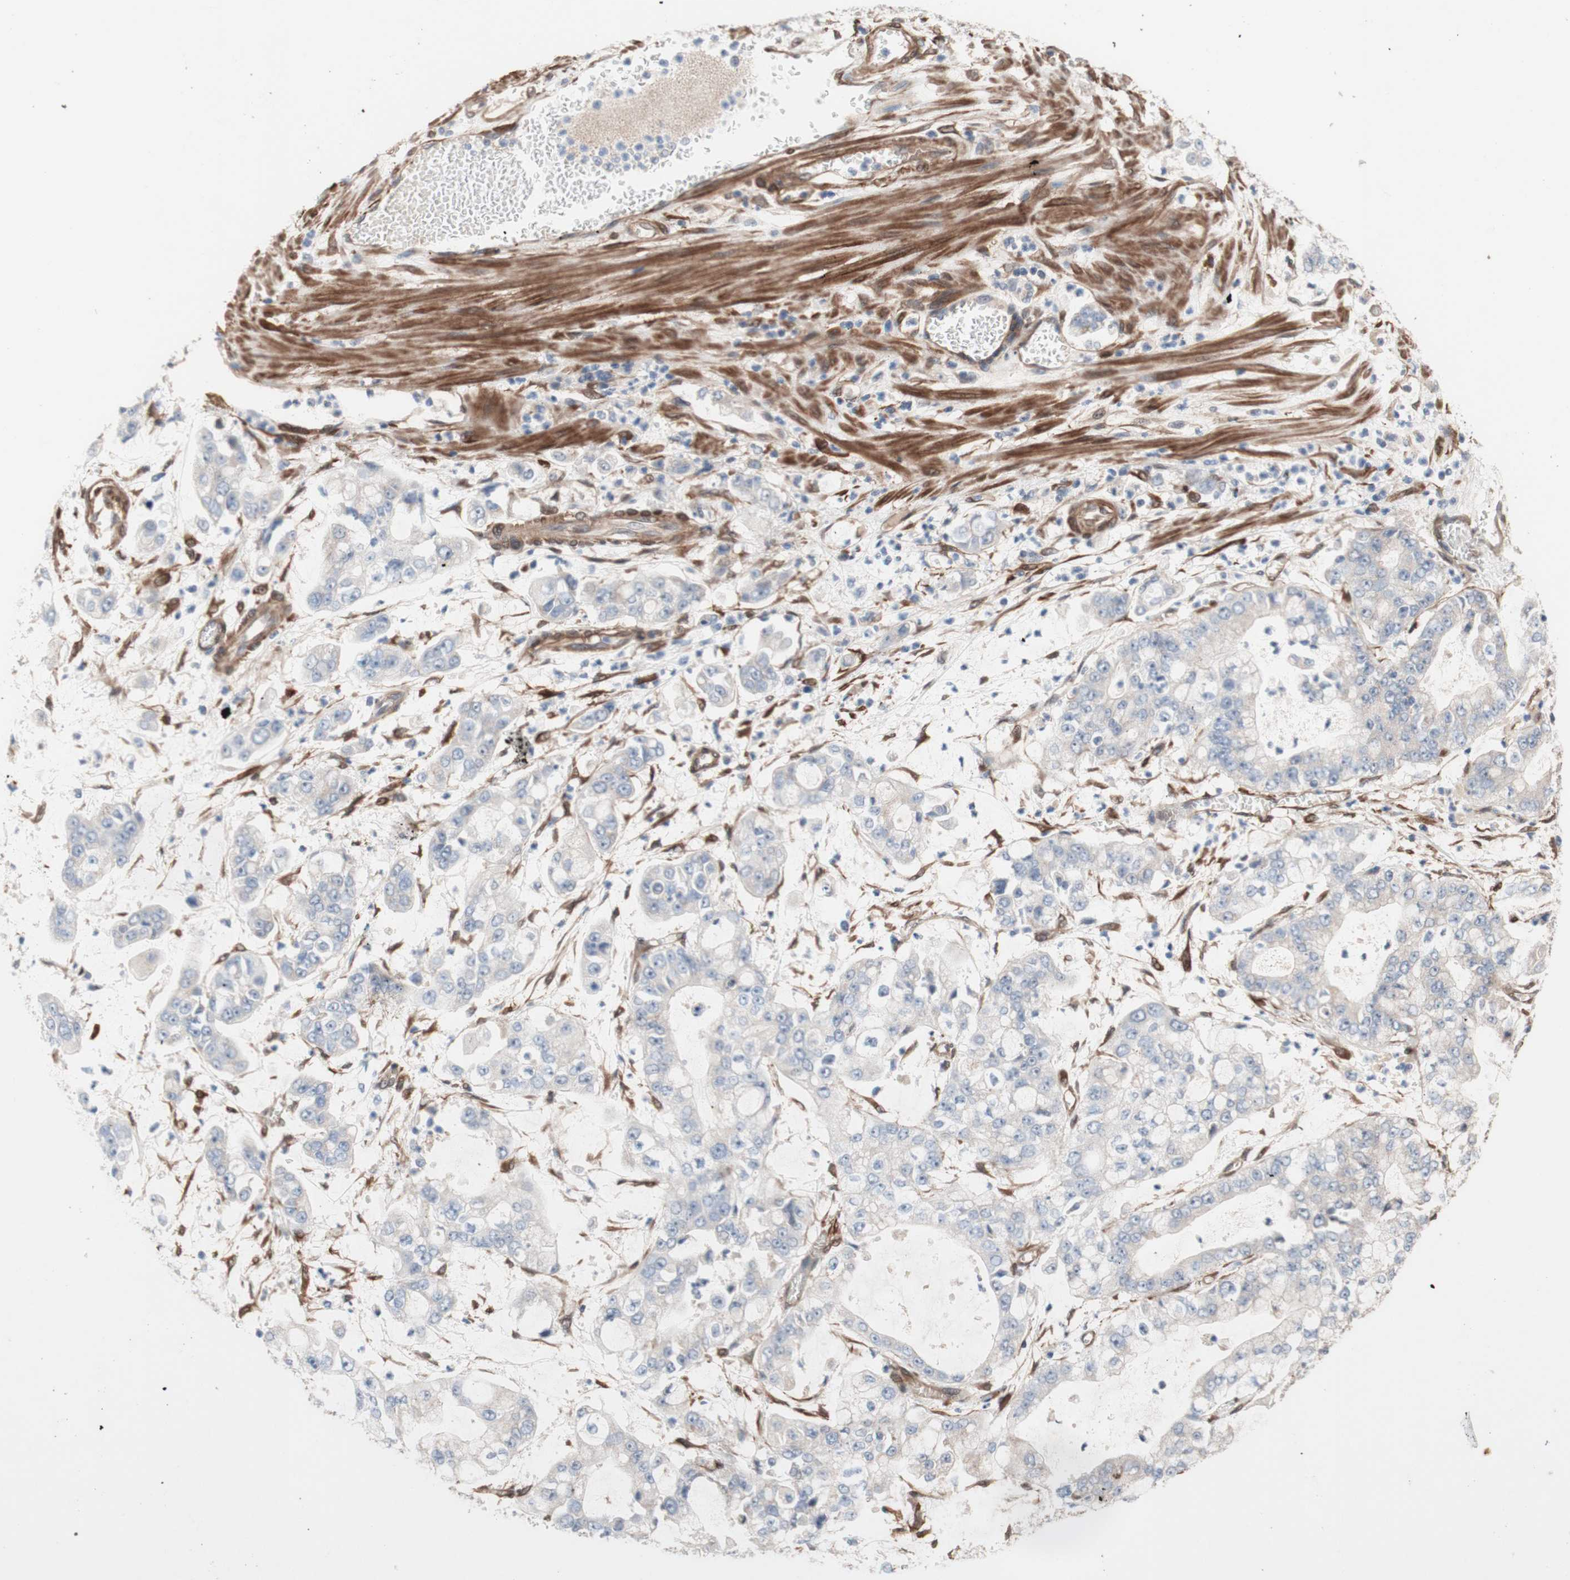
{"staining": {"intensity": "weak", "quantity": "25%-75%", "location": "cytoplasmic/membranous"}, "tissue": "stomach cancer", "cell_type": "Tumor cells", "image_type": "cancer", "snomed": [{"axis": "morphology", "description": "Adenocarcinoma, NOS"}, {"axis": "topography", "description": "Stomach"}], "caption": "IHC micrograph of neoplastic tissue: human stomach cancer (adenocarcinoma) stained using immunohistochemistry (IHC) exhibits low levels of weak protein expression localized specifically in the cytoplasmic/membranous of tumor cells, appearing as a cytoplasmic/membranous brown color.", "gene": "CNN3", "patient": {"sex": "male", "age": 76}}